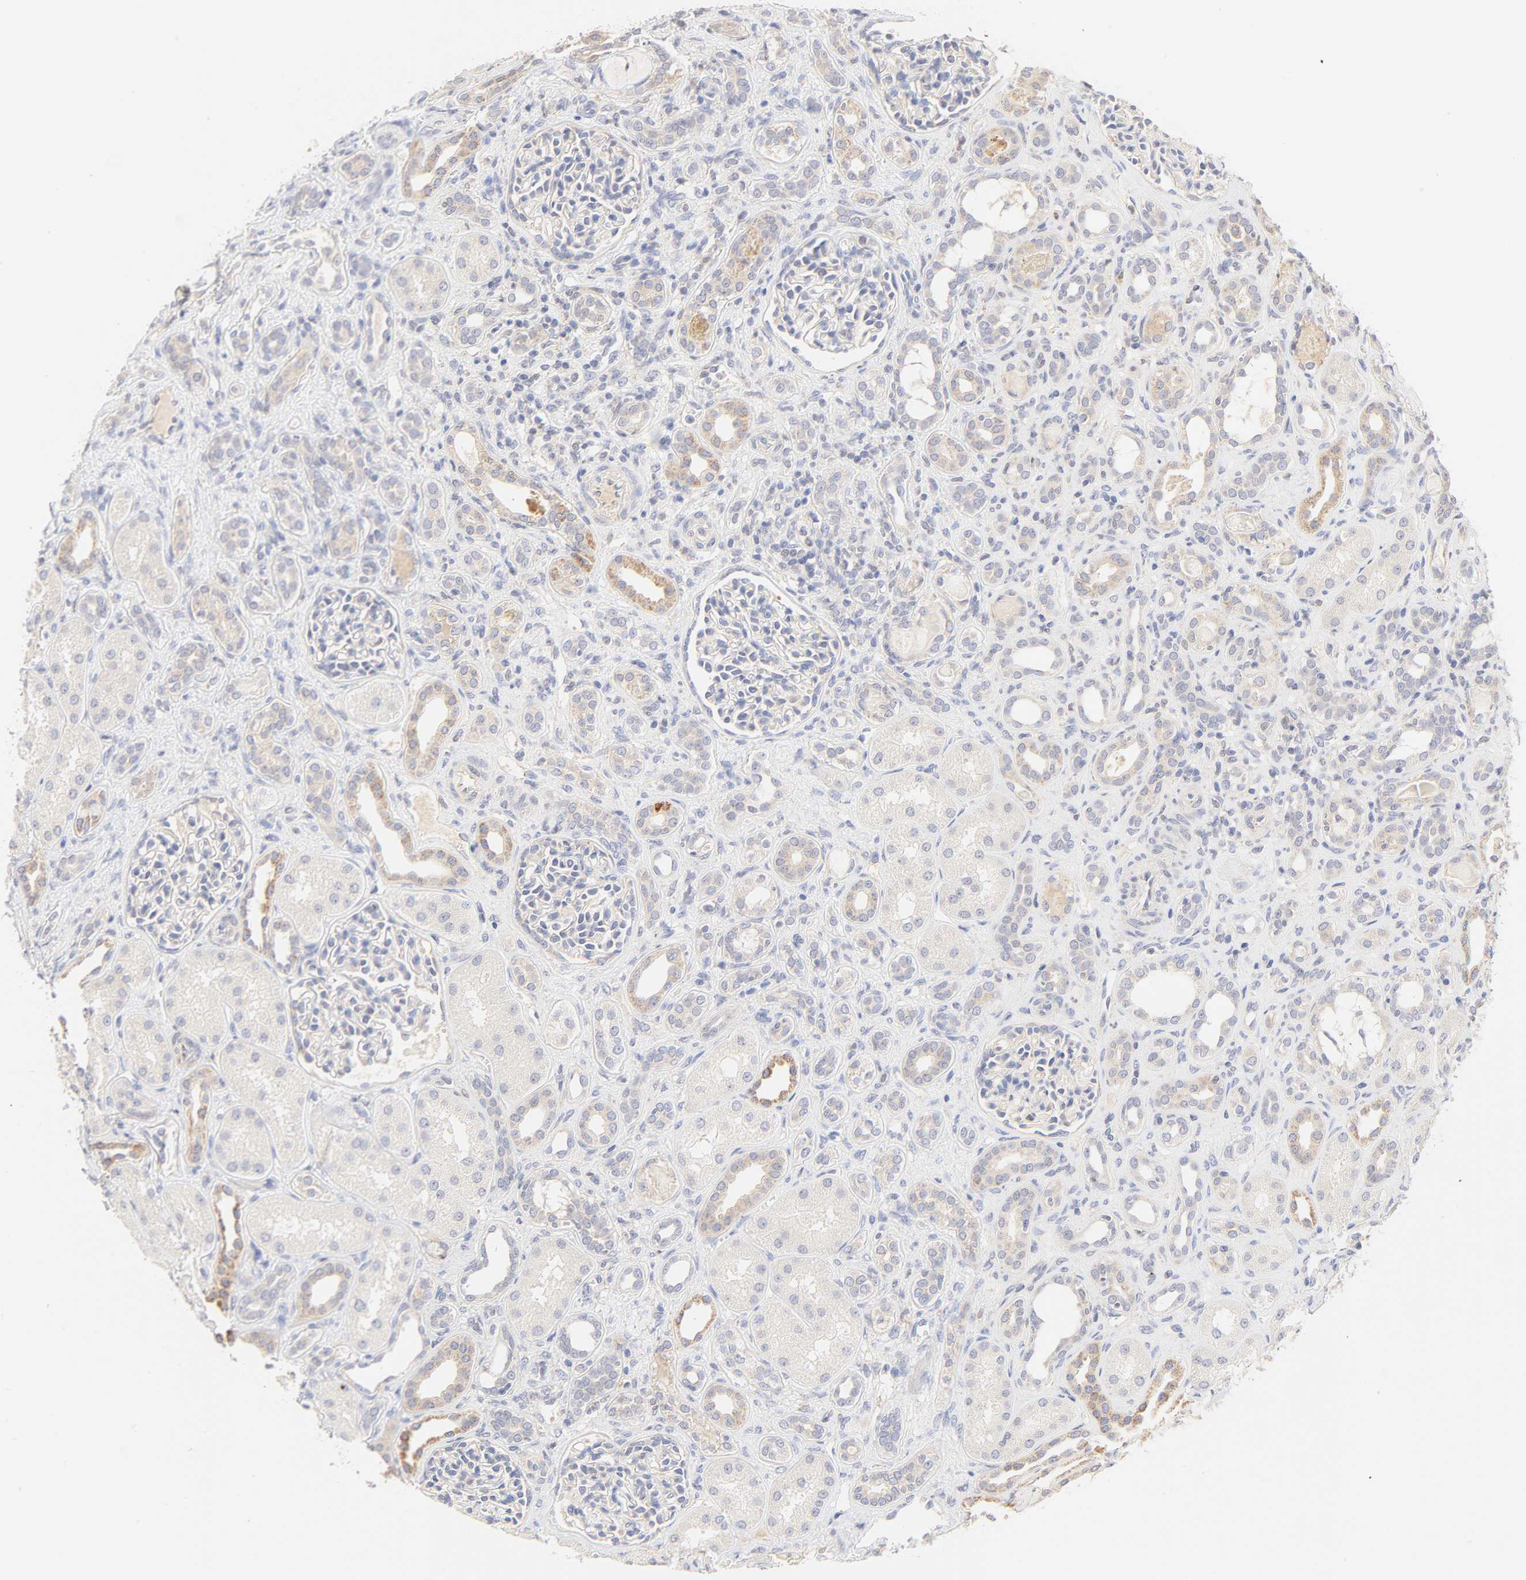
{"staining": {"intensity": "negative", "quantity": "none", "location": "none"}, "tissue": "kidney", "cell_type": "Cells in glomeruli", "image_type": "normal", "snomed": [{"axis": "morphology", "description": "Normal tissue, NOS"}, {"axis": "topography", "description": "Kidney"}], "caption": "Immunohistochemical staining of normal human kidney shows no significant positivity in cells in glomeruli. (Brightfield microscopy of DAB (3,3'-diaminobenzidine) IHC at high magnification).", "gene": "MTERF2", "patient": {"sex": "male", "age": 7}}